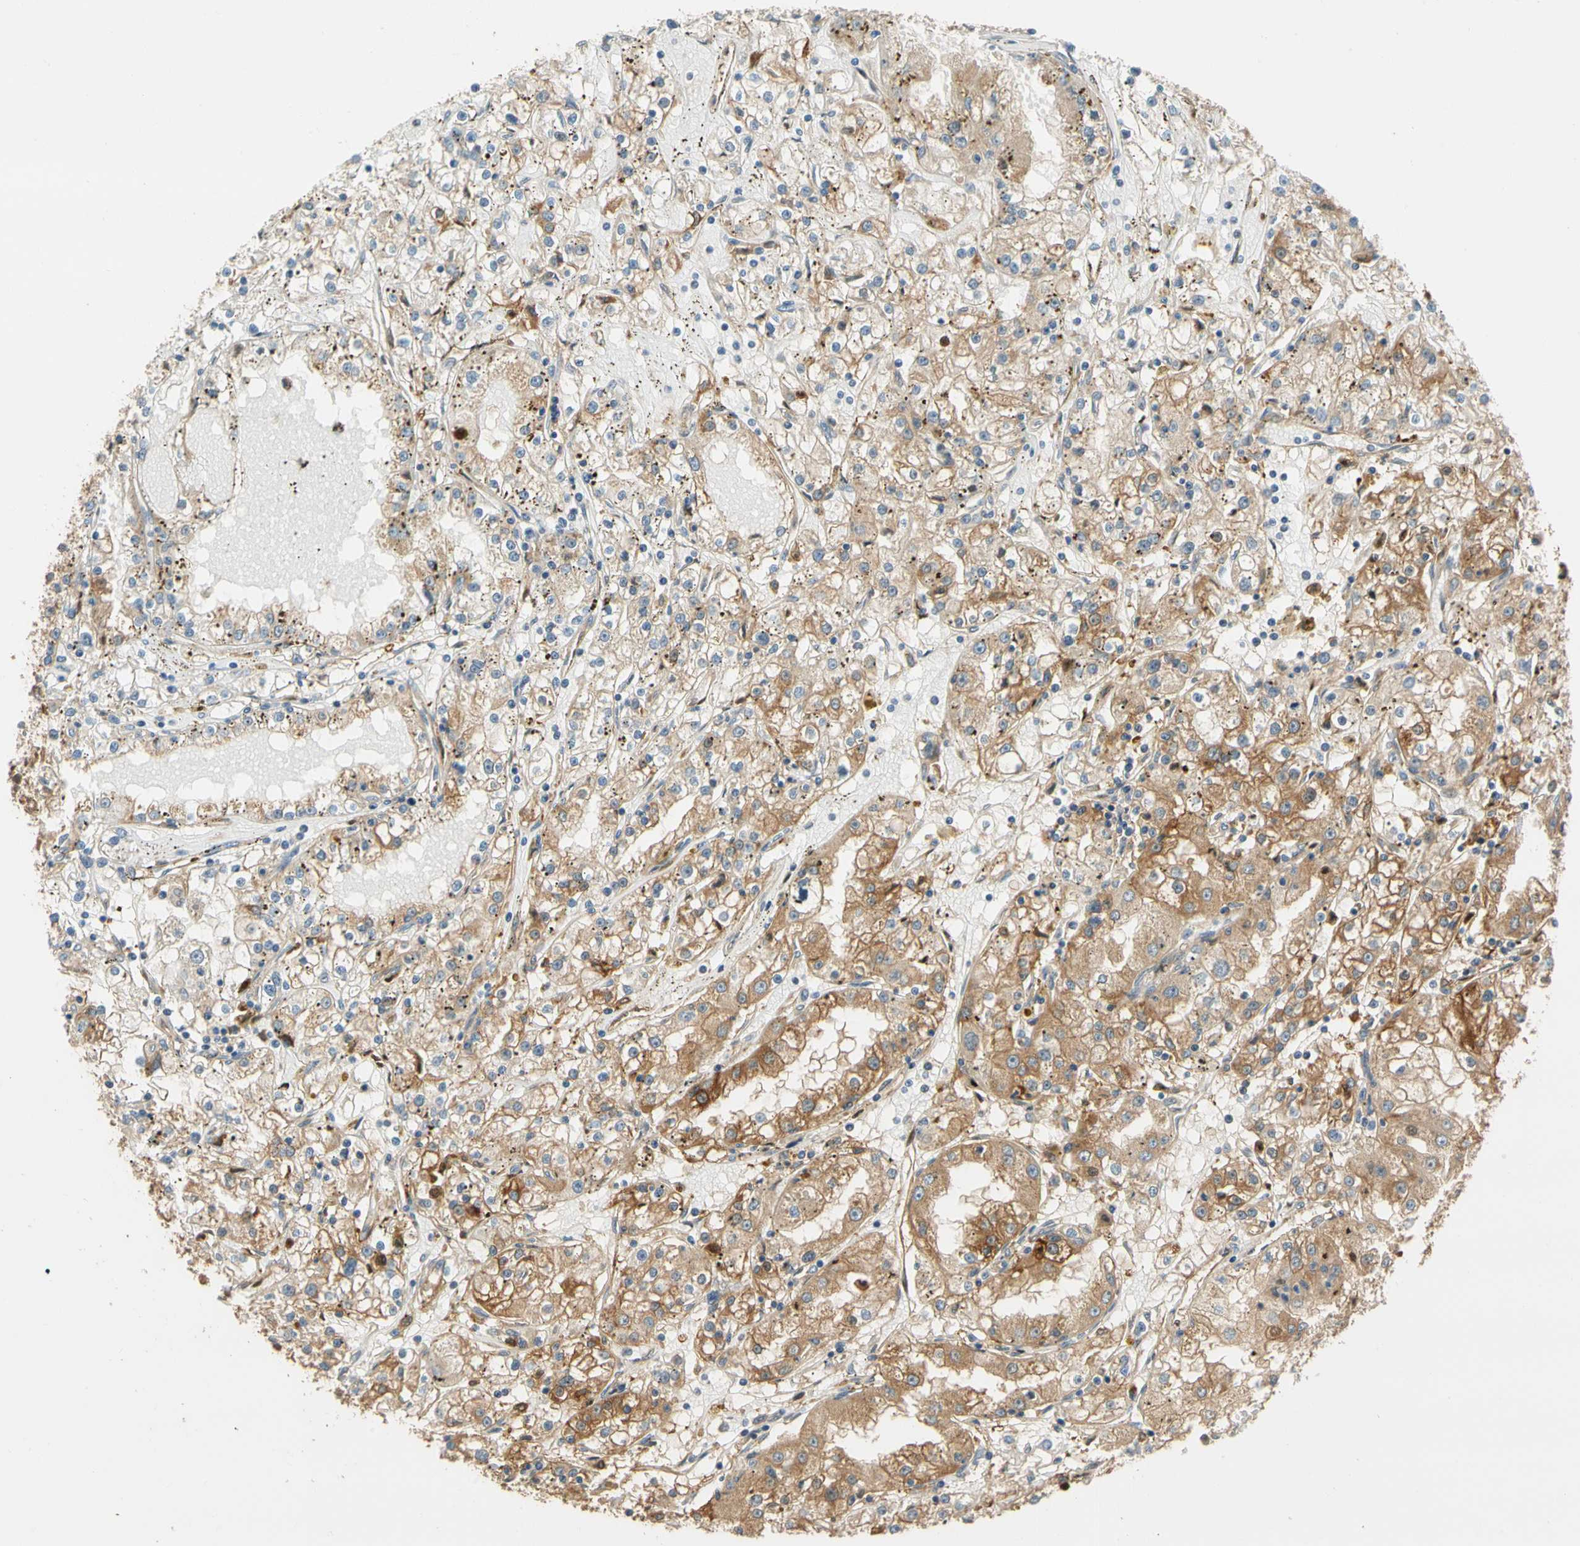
{"staining": {"intensity": "moderate", "quantity": ">75%", "location": "cytoplasmic/membranous"}, "tissue": "renal cancer", "cell_type": "Tumor cells", "image_type": "cancer", "snomed": [{"axis": "morphology", "description": "Adenocarcinoma, NOS"}, {"axis": "topography", "description": "Kidney"}], "caption": "Renal cancer stained with immunohistochemistry (IHC) shows moderate cytoplasmic/membranous positivity in about >75% of tumor cells.", "gene": "PARP14", "patient": {"sex": "male", "age": 56}}